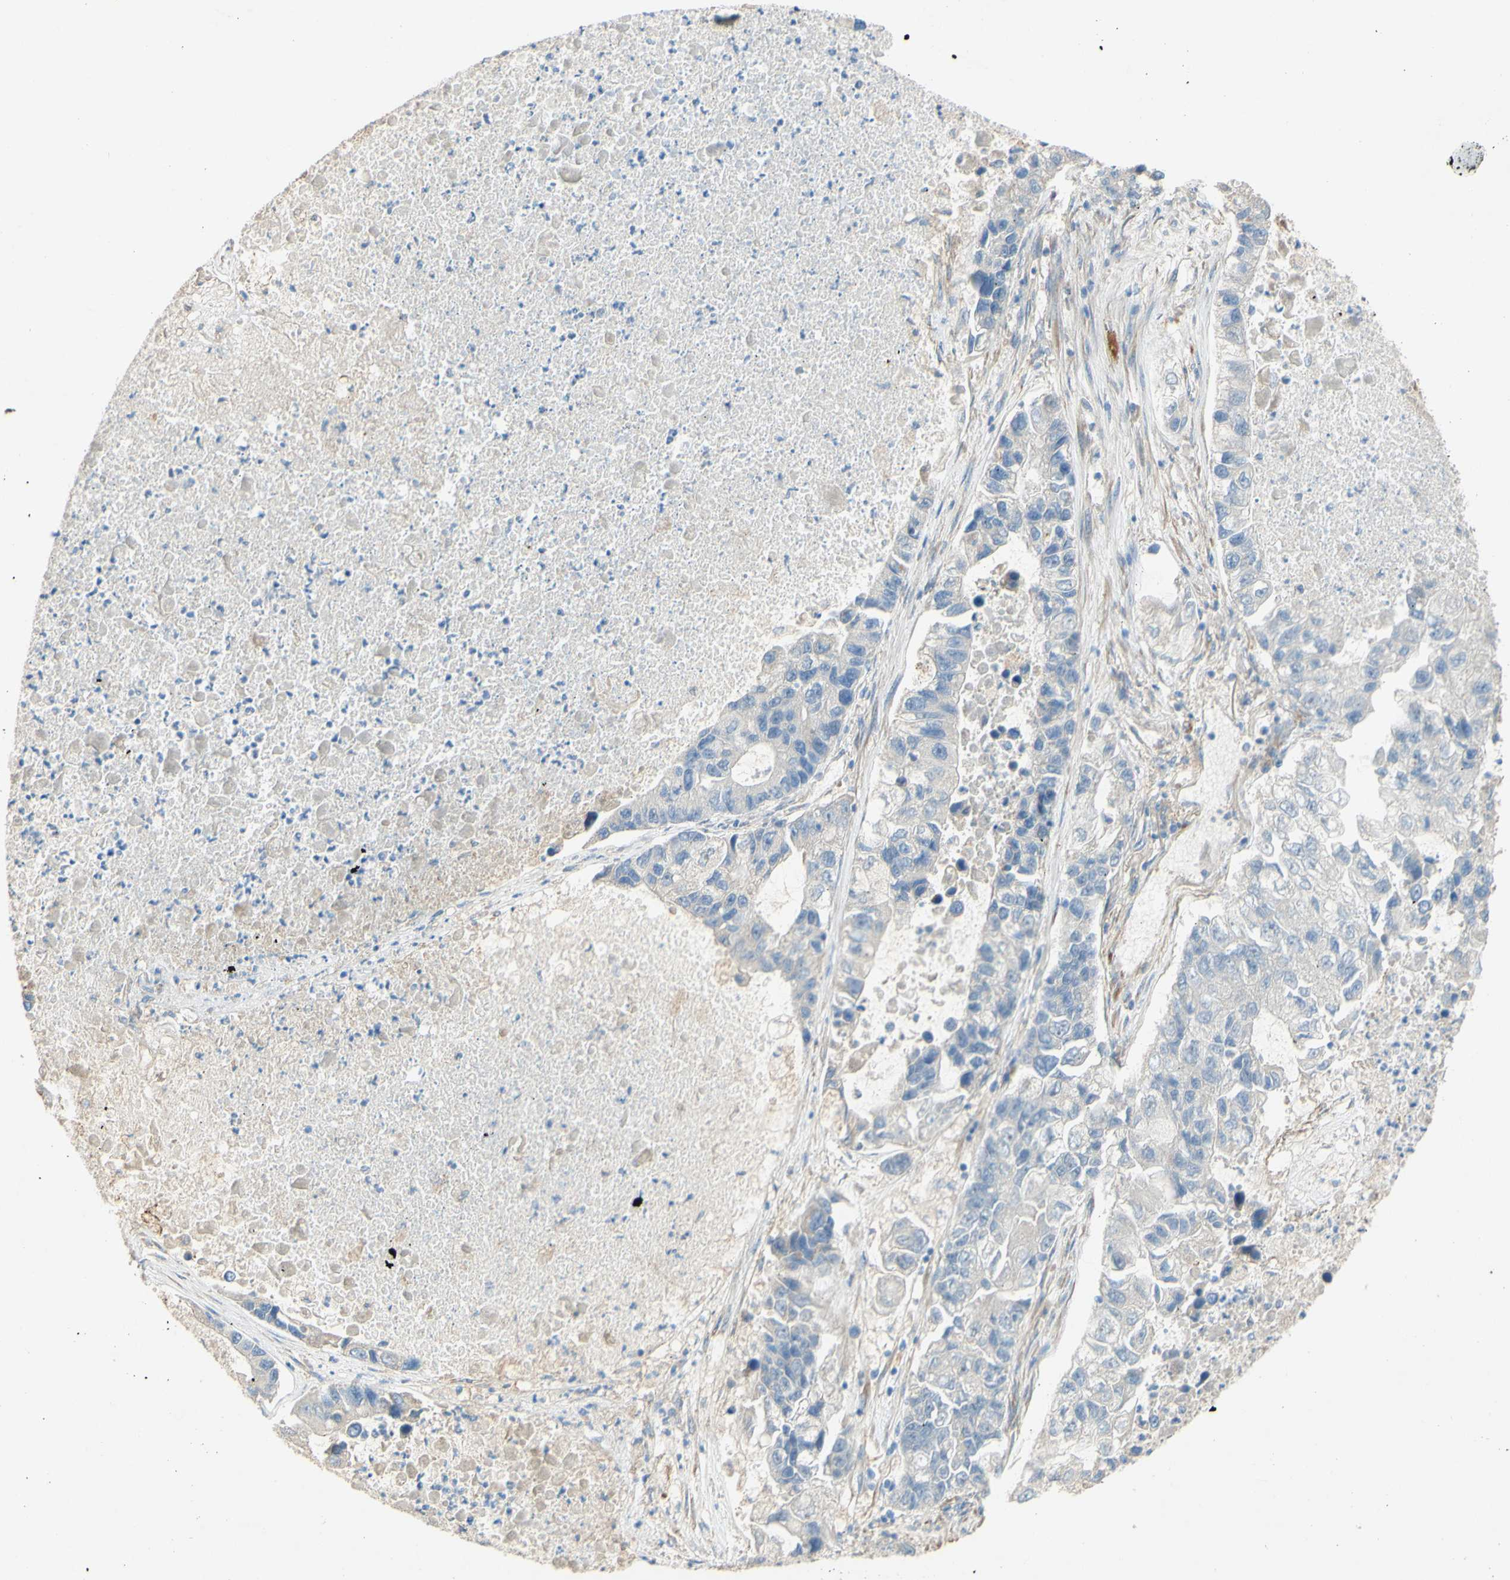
{"staining": {"intensity": "negative", "quantity": "none", "location": "none"}, "tissue": "lung cancer", "cell_type": "Tumor cells", "image_type": "cancer", "snomed": [{"axis": "morphology", "description": "Adenocarcinoma, NOS"}, {"axis": "topography", "description": "Lung"}], "caption": "The IHC micrograph has no significant expression in tumor cells of lung cancer (adenocarcinoma) tissue.", "gene": "DKK3", "patient": {"sex": "female", "age": 51}}